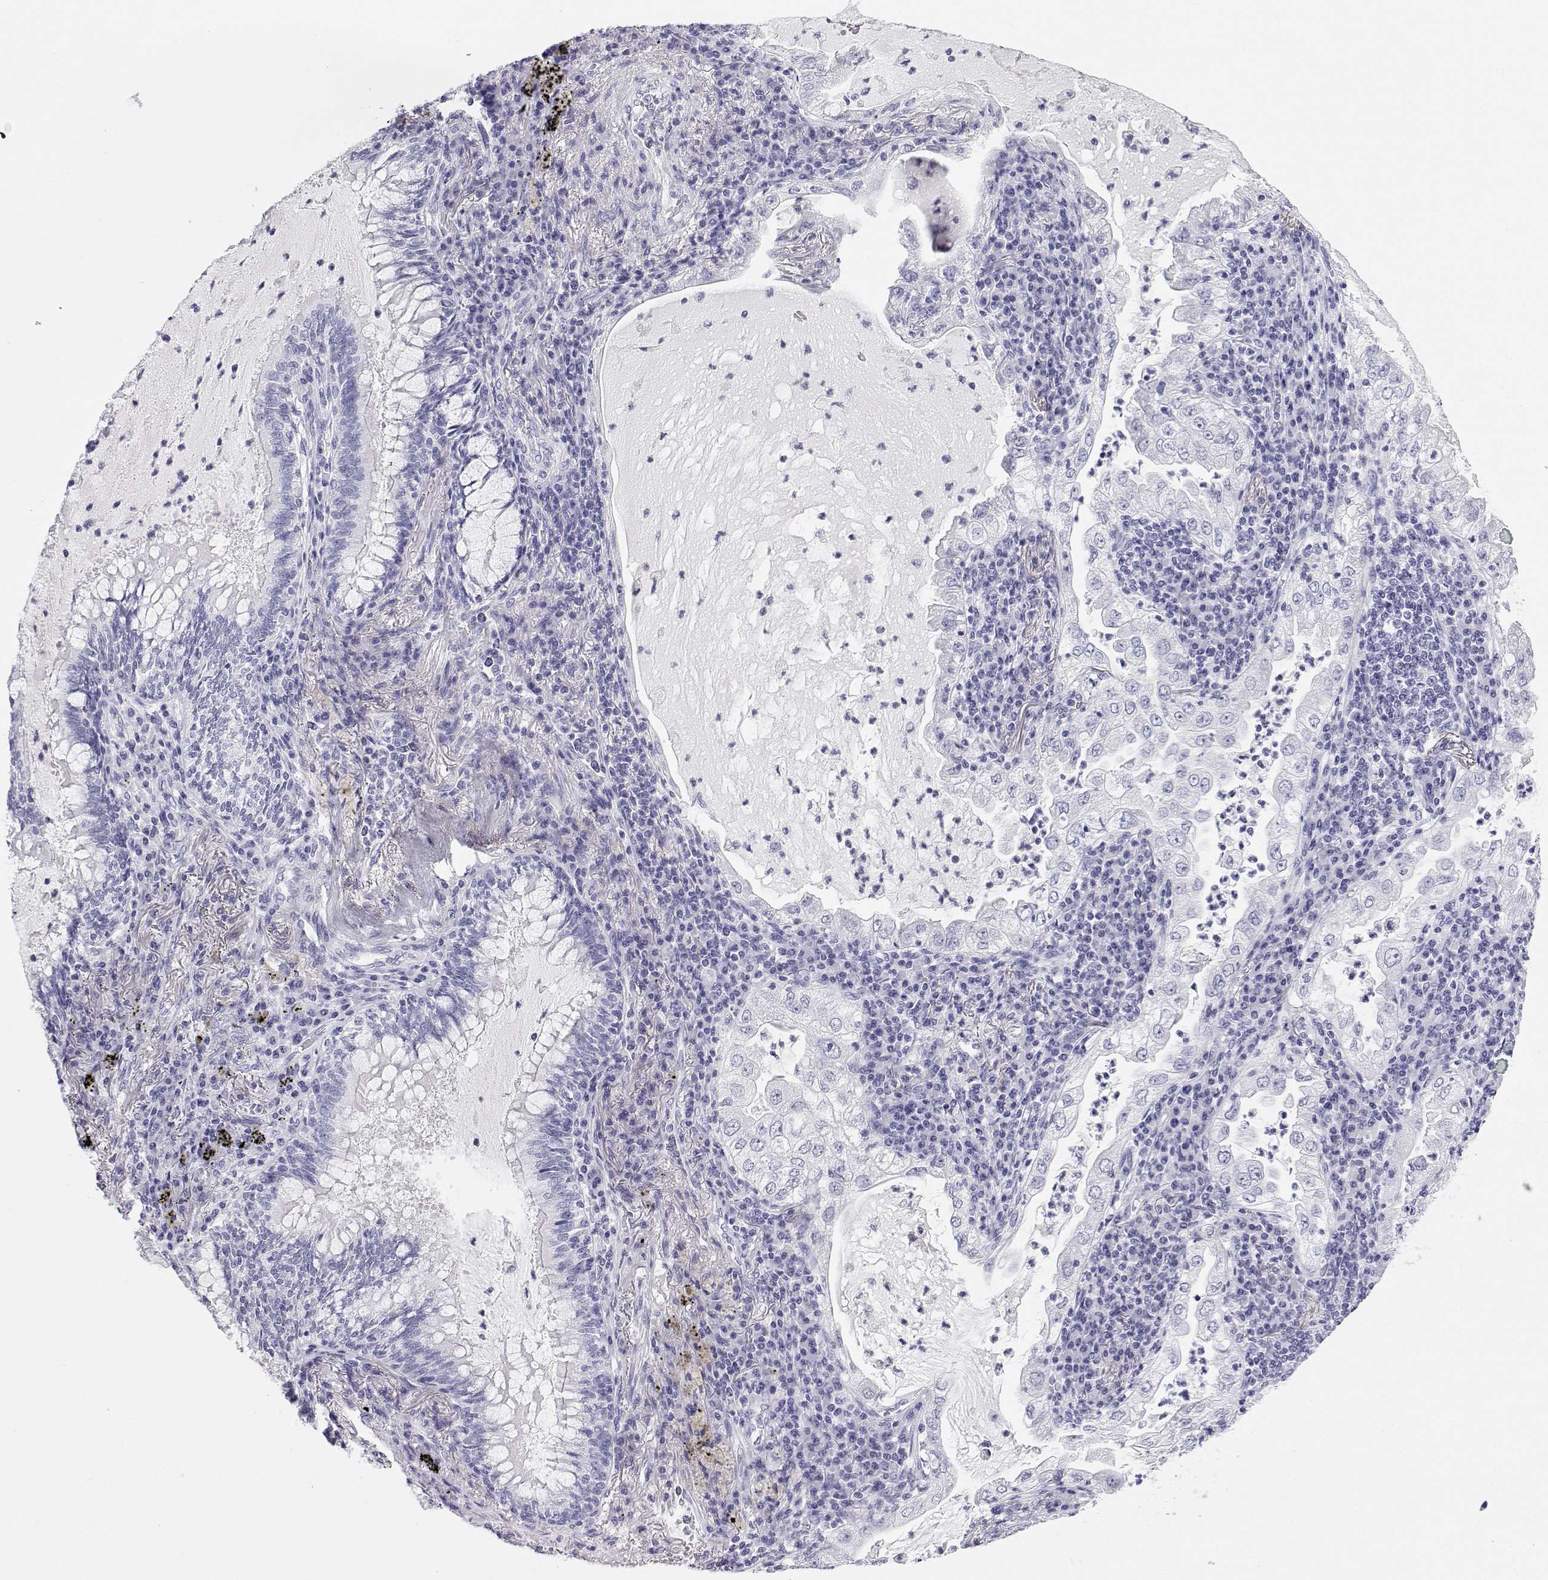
{"staining": {"intensity": "negative", "quantity": "none", "location": "none"}, "tissue": "lung cancer", "cell_type": "Tumor cells", "image_type": "cancer", "snomed": [{"axis": "morphology", "description": "Adenocarcinoma, NOS"}, {"axis": "topography", "description": "Lung"}], "caption": "Tumor cells show no significant protein staining in adenocarcinoma (lung).", "gene": "BHMT", "patient": {"sex": "female", "age": 73}}